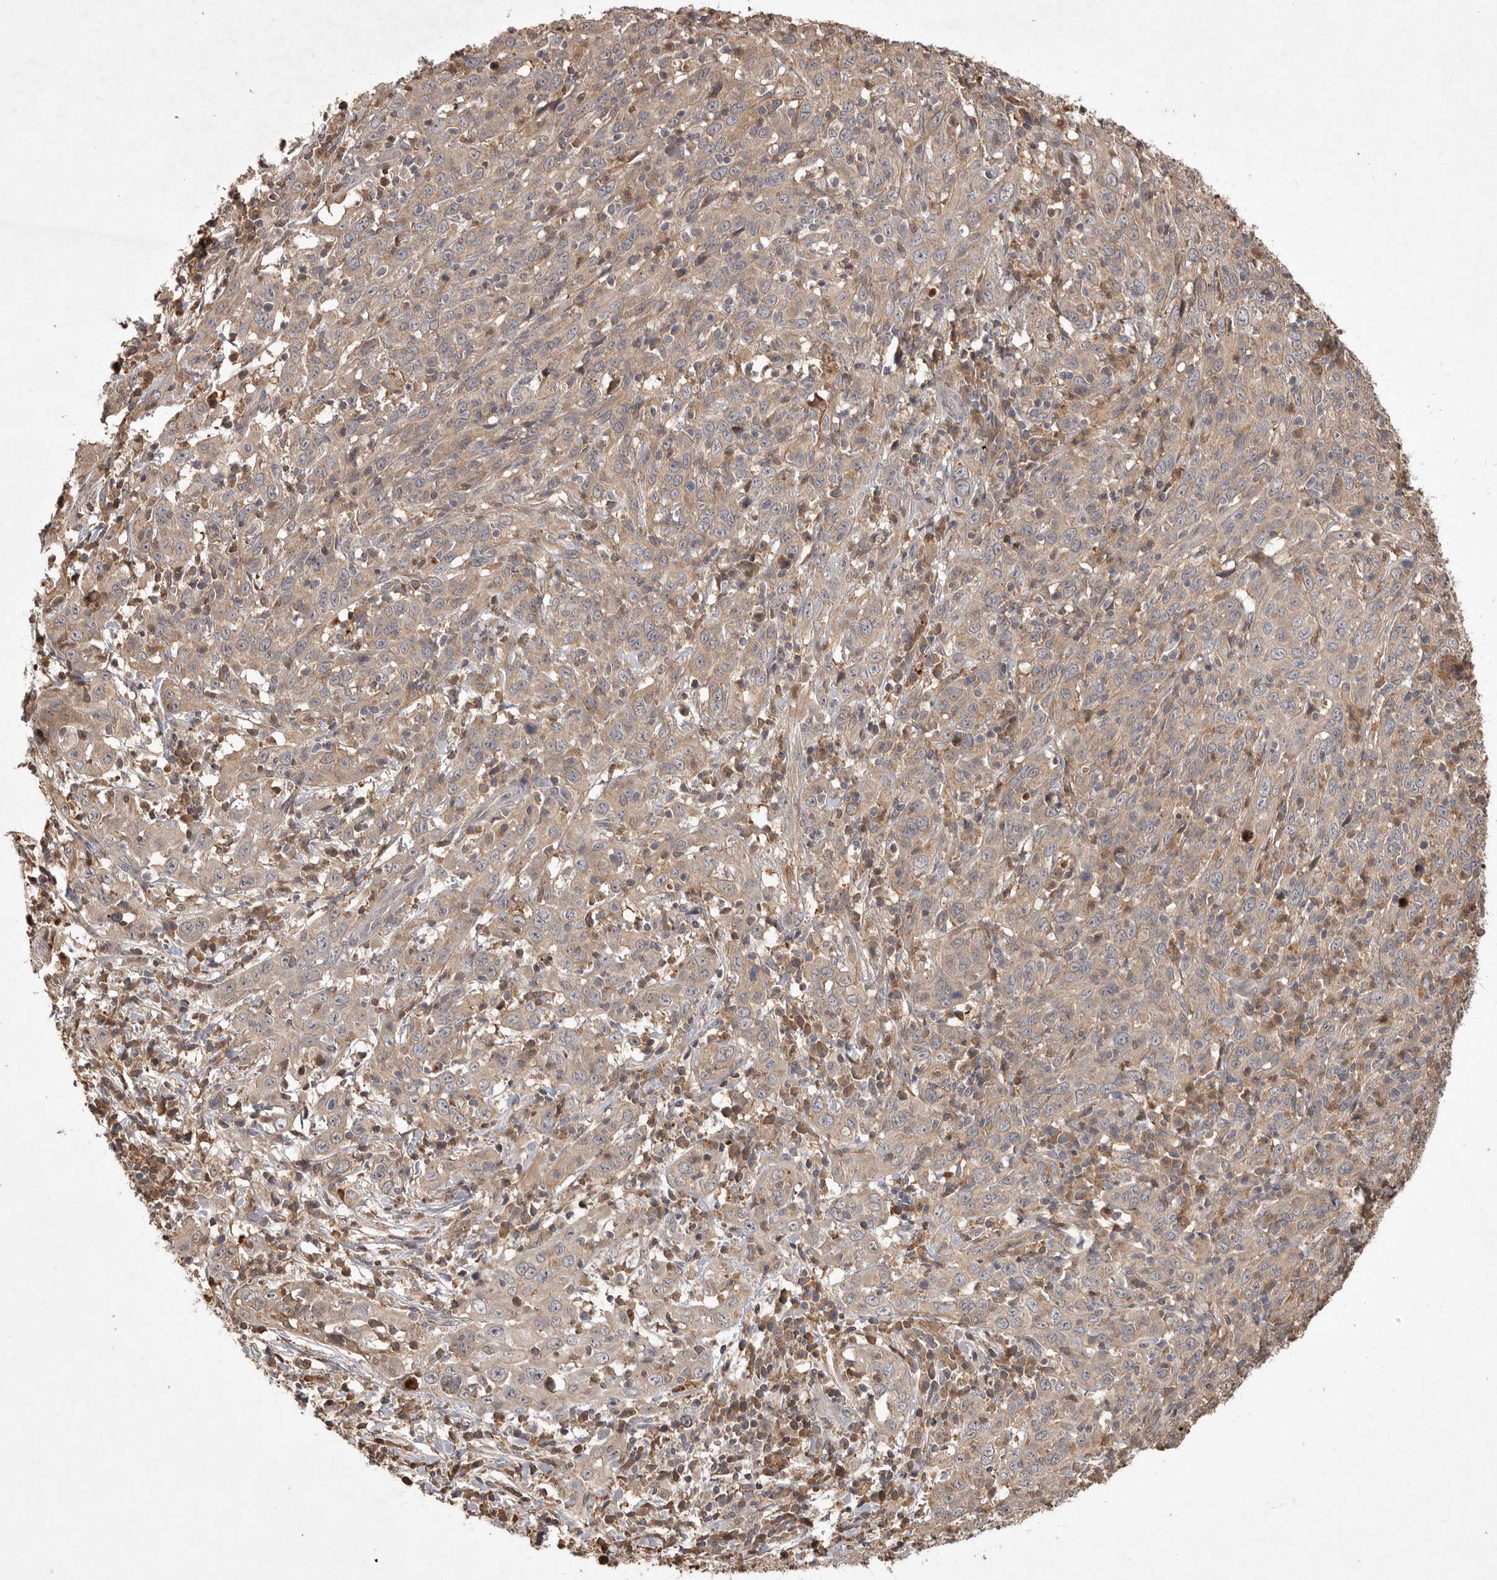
{"staining": {"intensity": "weak", "quantity": "<25%", "location": "cytoplasmic/membranous"}, "tissue": "cervical cancer", "cell_type": "Tumor cells", "image_type": "cancer", "snomed": [{"axis": "morphology", "description": "Squamous cell carcinoma, NOS"}, {"axis": "topography", "description": "Cervix"}], "caption": "DAB immunohistochemical staining of cervical squamous cell carcinoma shows no significant expression in tumor cells. (Brightfield microscopy of DAB immunohistochemistry (IHC) at high magnification).", "gene": "VN1R4", "patient": {"sex": "female", "age": 46}}